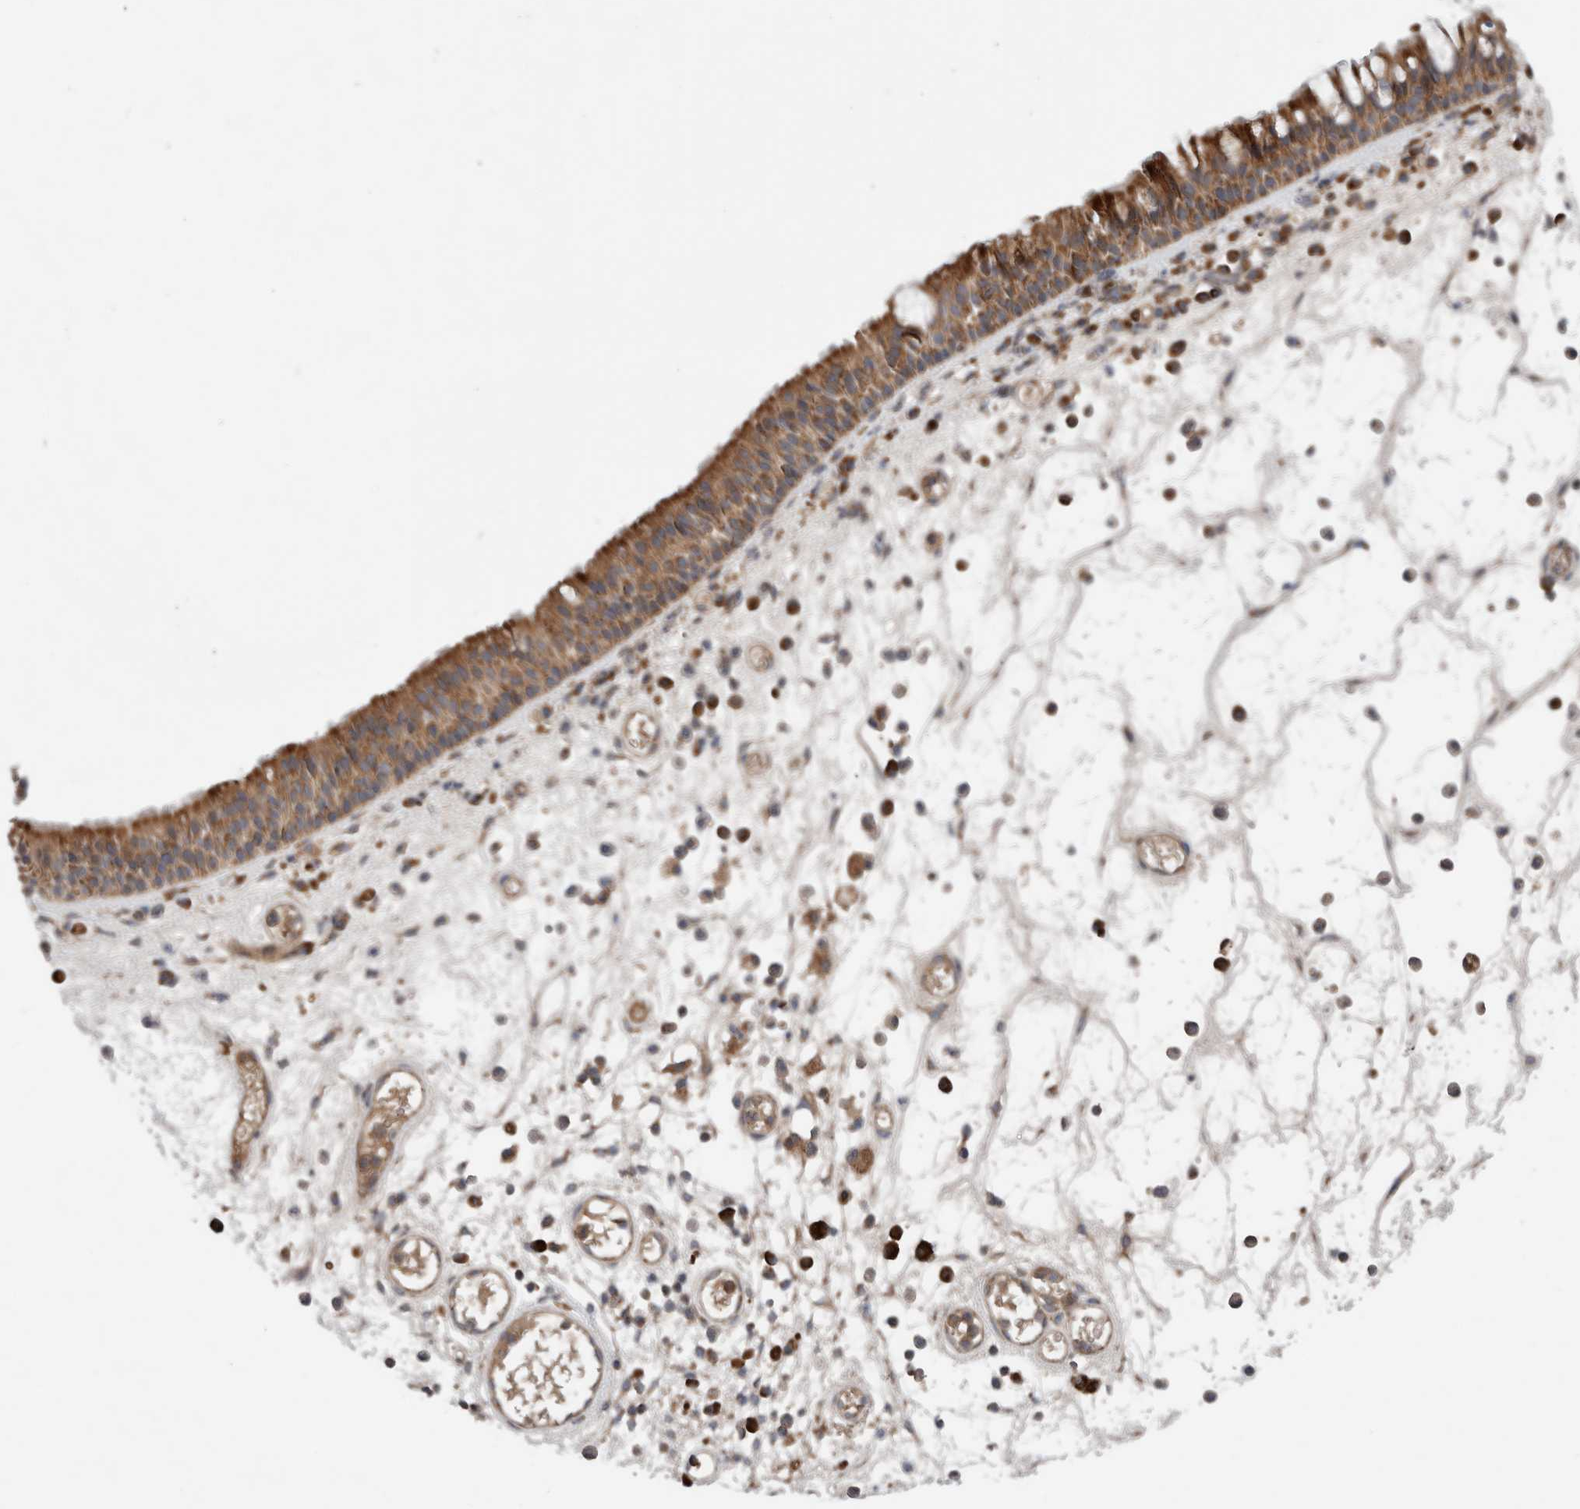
{"staining": {"intensity": "moderate", "quantity": ">75%", "location": "cytoplasmic/membranous"}, "tissue": "nasopharynx", "cell_type": "Respiratory epithelial cells", "image_type": "normal", "snomed": [{"axis": "morphology", "description": "Normal tissue, NOS"}, {"axis": "morphology", "description": "Inflammation, NOS"}, {"axis": "morphology", "description": "Malignant melanoma, Metastatic site"}, {"axis": "topography", "description": "Nasopharynx"}], "caption": "The immunohistochemical stain shows moderate cytoplasmic/membranous positivity in respiratory epithelial cells of unremarkable nasopharynx. Using DAB (brown) and hematoxylin (blue) stains, captured at high magnification using brightfield microscopy.", "gene": "KIF21B", "patient": {"sex": "male", "age": 70}}